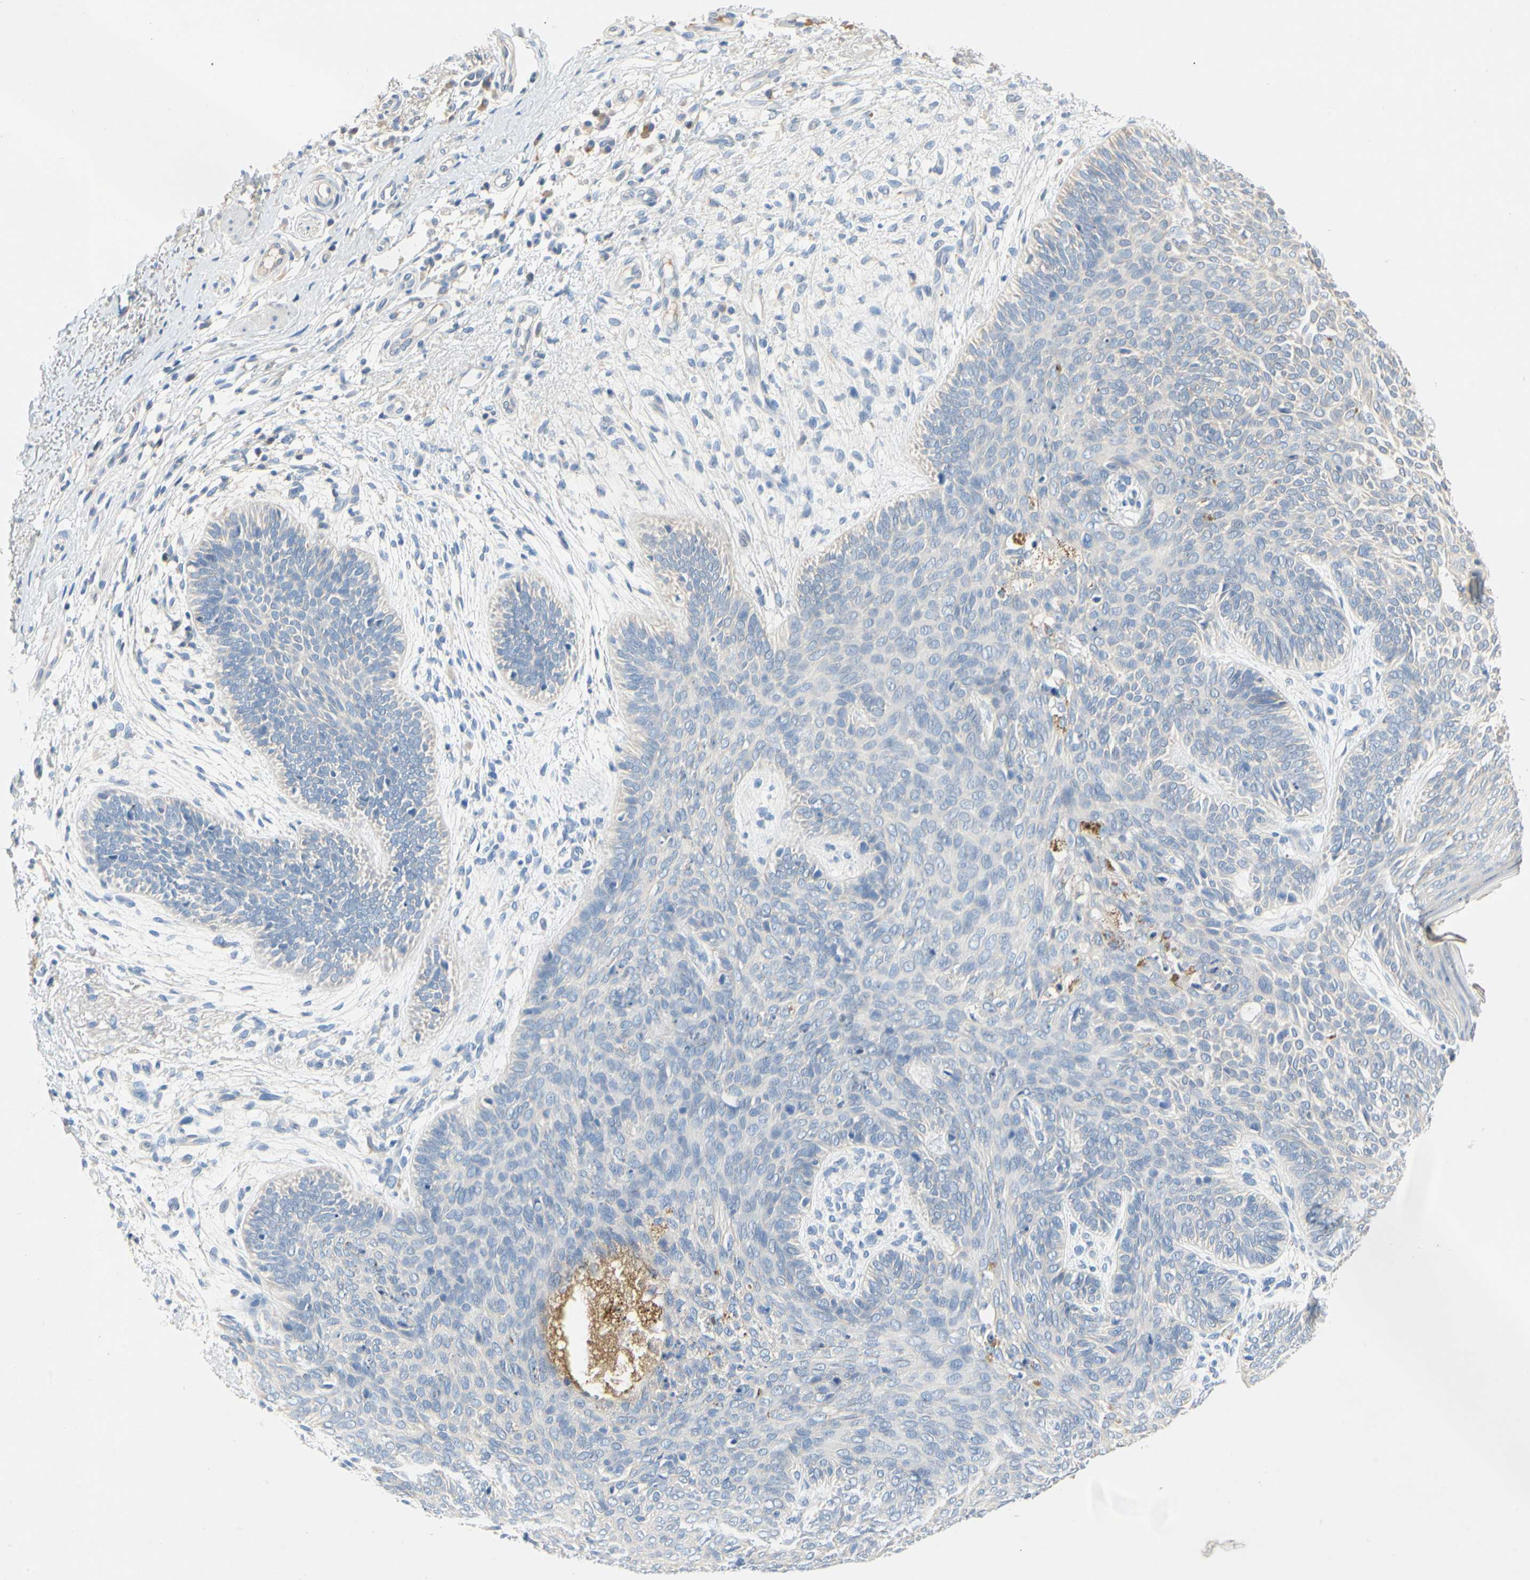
{"staining": {"intensity": "negative", "quantity": "none", "location": "none"}, "tissue": "skin cancer", "cell_type": "Tumor cells", "image_type": "cancer", "snomed": [{"axis": "morphology", "description": "Normal tissue, NOS"}, {"axis": "morphology", "description": "Basal cell carcinoma"}, {"axis": "topography", "description": "Skin"}], "caption": "Protein analysis of skin basal cell carcinoma shows no significant positivity in tumor cells.", "gene": "CCM2L", "patient": {"sex": "male", "age": 52}}